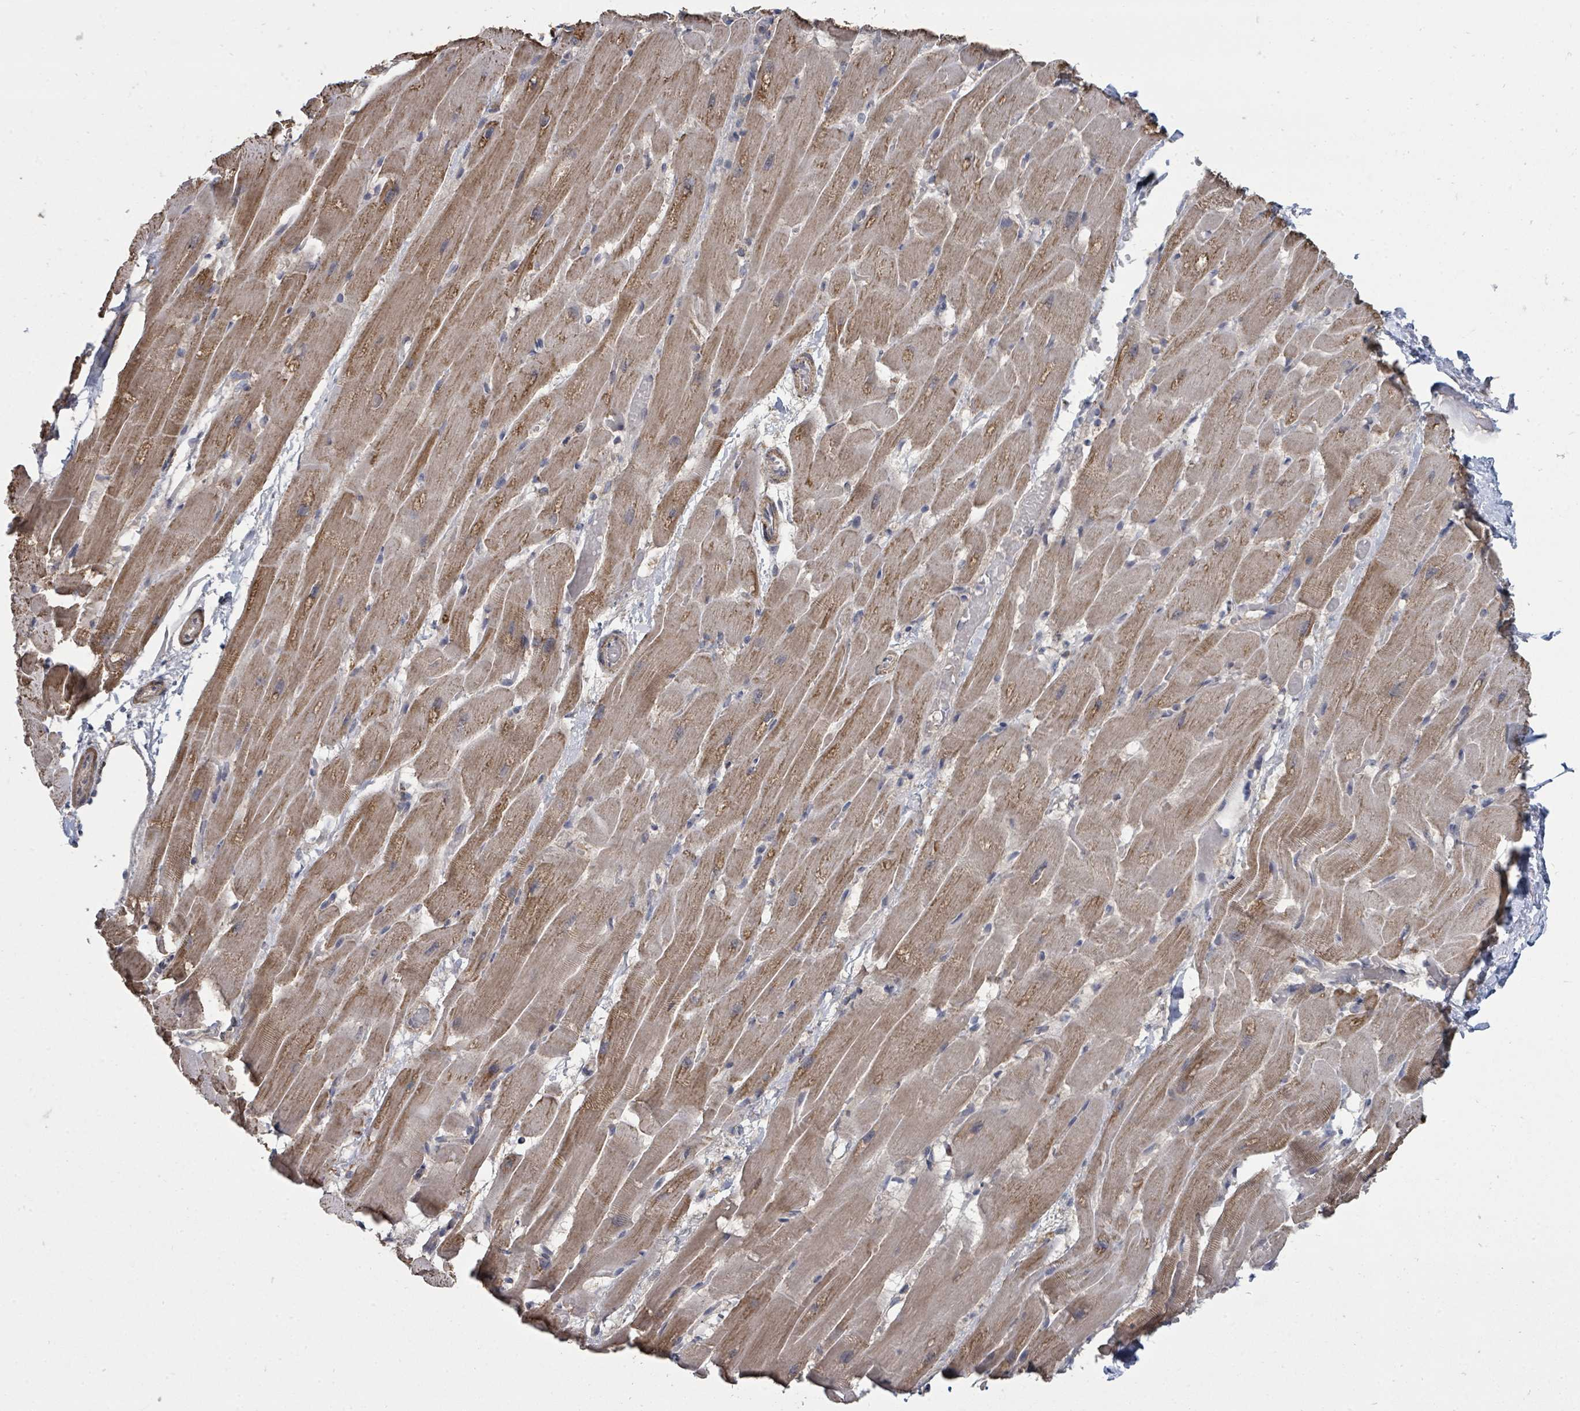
{"staining": {"intensity": "moderate", "quantity": ">75%", "location": "cytoplasmic/membranous"}, "tissue": "heart muscle", "cell_type": "Cardiomyocytes", "image_type": "normal", "snomed": [{"axis": "morphology", "description": "Normal tissue, NOS"}, {"axis": "topography", "description": "Heart"}], "caption": "Immunohistochemical staining of unremarkable heart muscle shows medium levels of moderate cytoplasmic/membranous expression in approximately >75% of cardiomyocytes. The protein is shown in brown color, while the nuclei are stained blue.", "gene": "MAGOHB", "patient": {"sex": "male", "age": 37}}